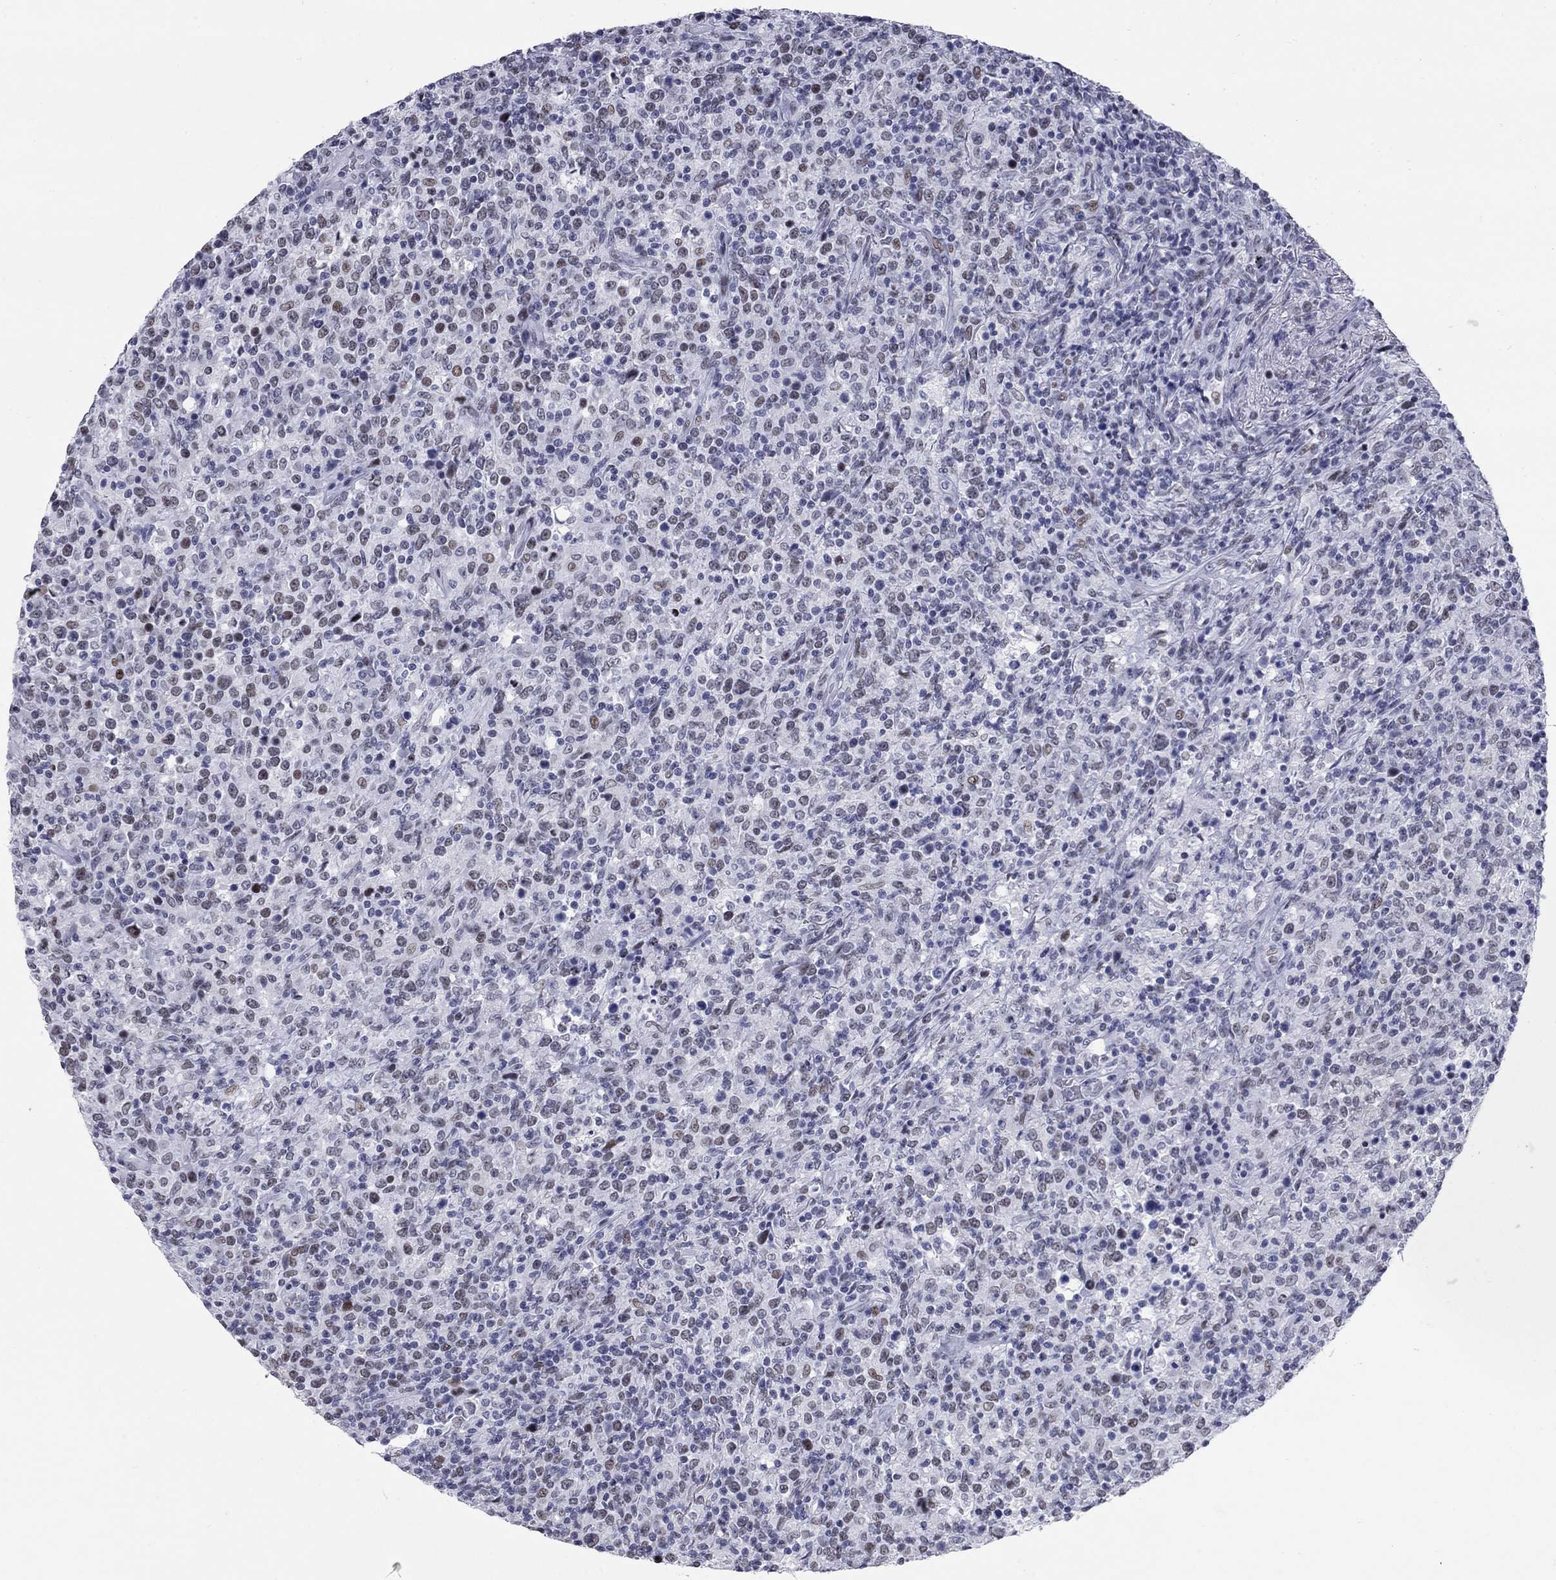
{"staining": {"intensity": "negative", "quantity": "none", "location": "none"}, "tissue": "lymphoma", "cell_type": "Tumor cells", "image_type": "cancer", "snomed": [{"axis": "morphology", "description": "Malignant lymphoma, non-Hodgkin's type, High grade"}, {"axis": "topography", "description": "Lung"}], "caption": "Immunohistochemistry histopathology image of lymphoma stained for a protein (brown), which displays no staining in tumor cells. (Brightfield microscopy of DAB (3,3'-diaminobenzidine) immunohistochemistry at high magnification).", "gene": "ASF1B", "patient": {"sex": "male", "age": 79}}